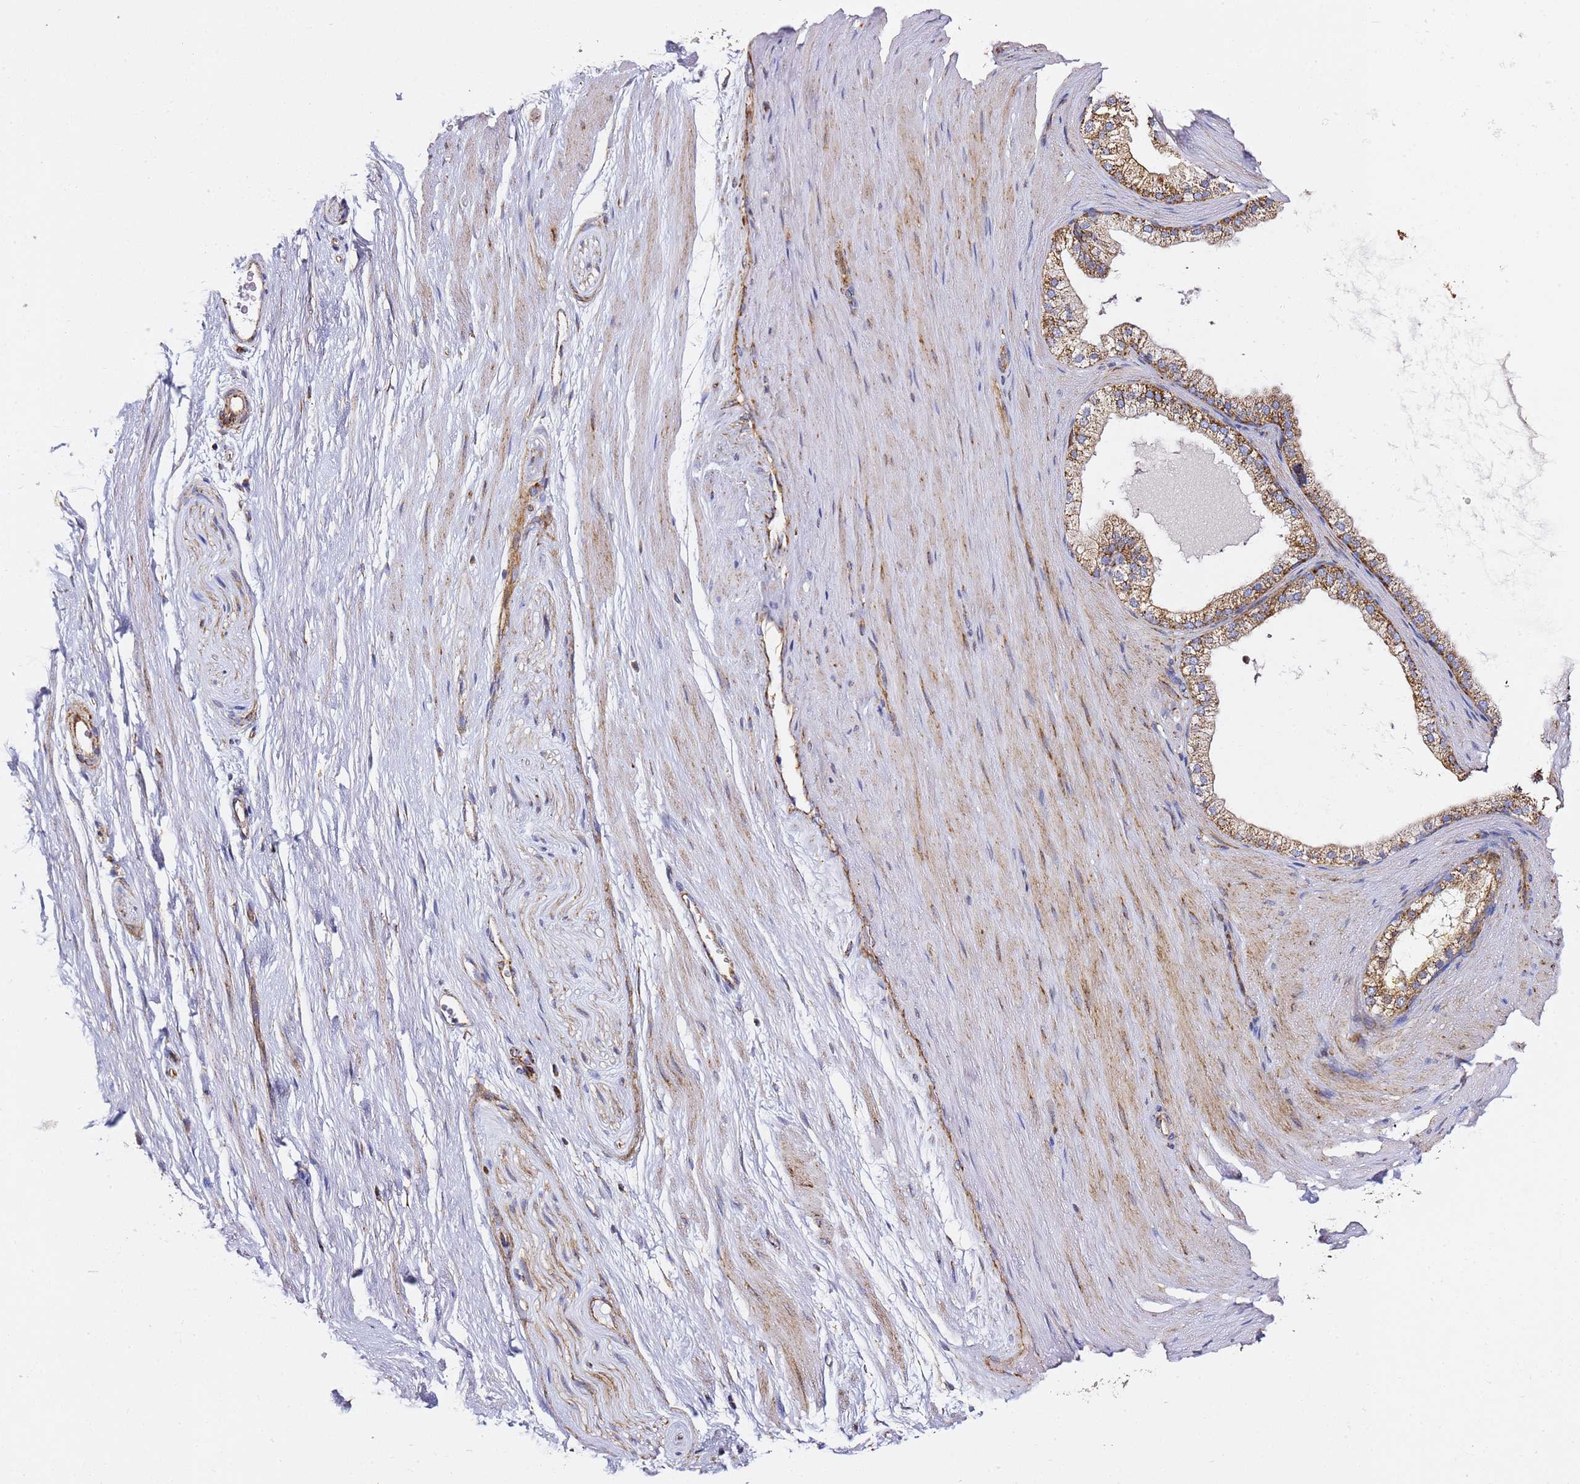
{"staining": {"intensity": "moderate", "quantity": ">75%", "location": "cytoplasmic/membranous"}, "tissue": "adipose tissue", "cell_type": "Adipocytes", "image_type": "normal", "snomed": [{"axis": "morphology", "description": "Normal tissue, NOS"}, {"axis": "morphology", "description": "Adenocarcinoma, Low grade"}, {"axis": "topography", "description": "Prostate"}, {"axis": "topography", "description": "Peripheral nerve tissue"}], "caption": "Brown immunohistochemical staining in benign human adipose tissue demonstrates moderate cytoplasmic/membranous expression in about >75% of adipocytes.", "gene": "NDUFA3", "patient": {"sex": "male", "age": 63}}